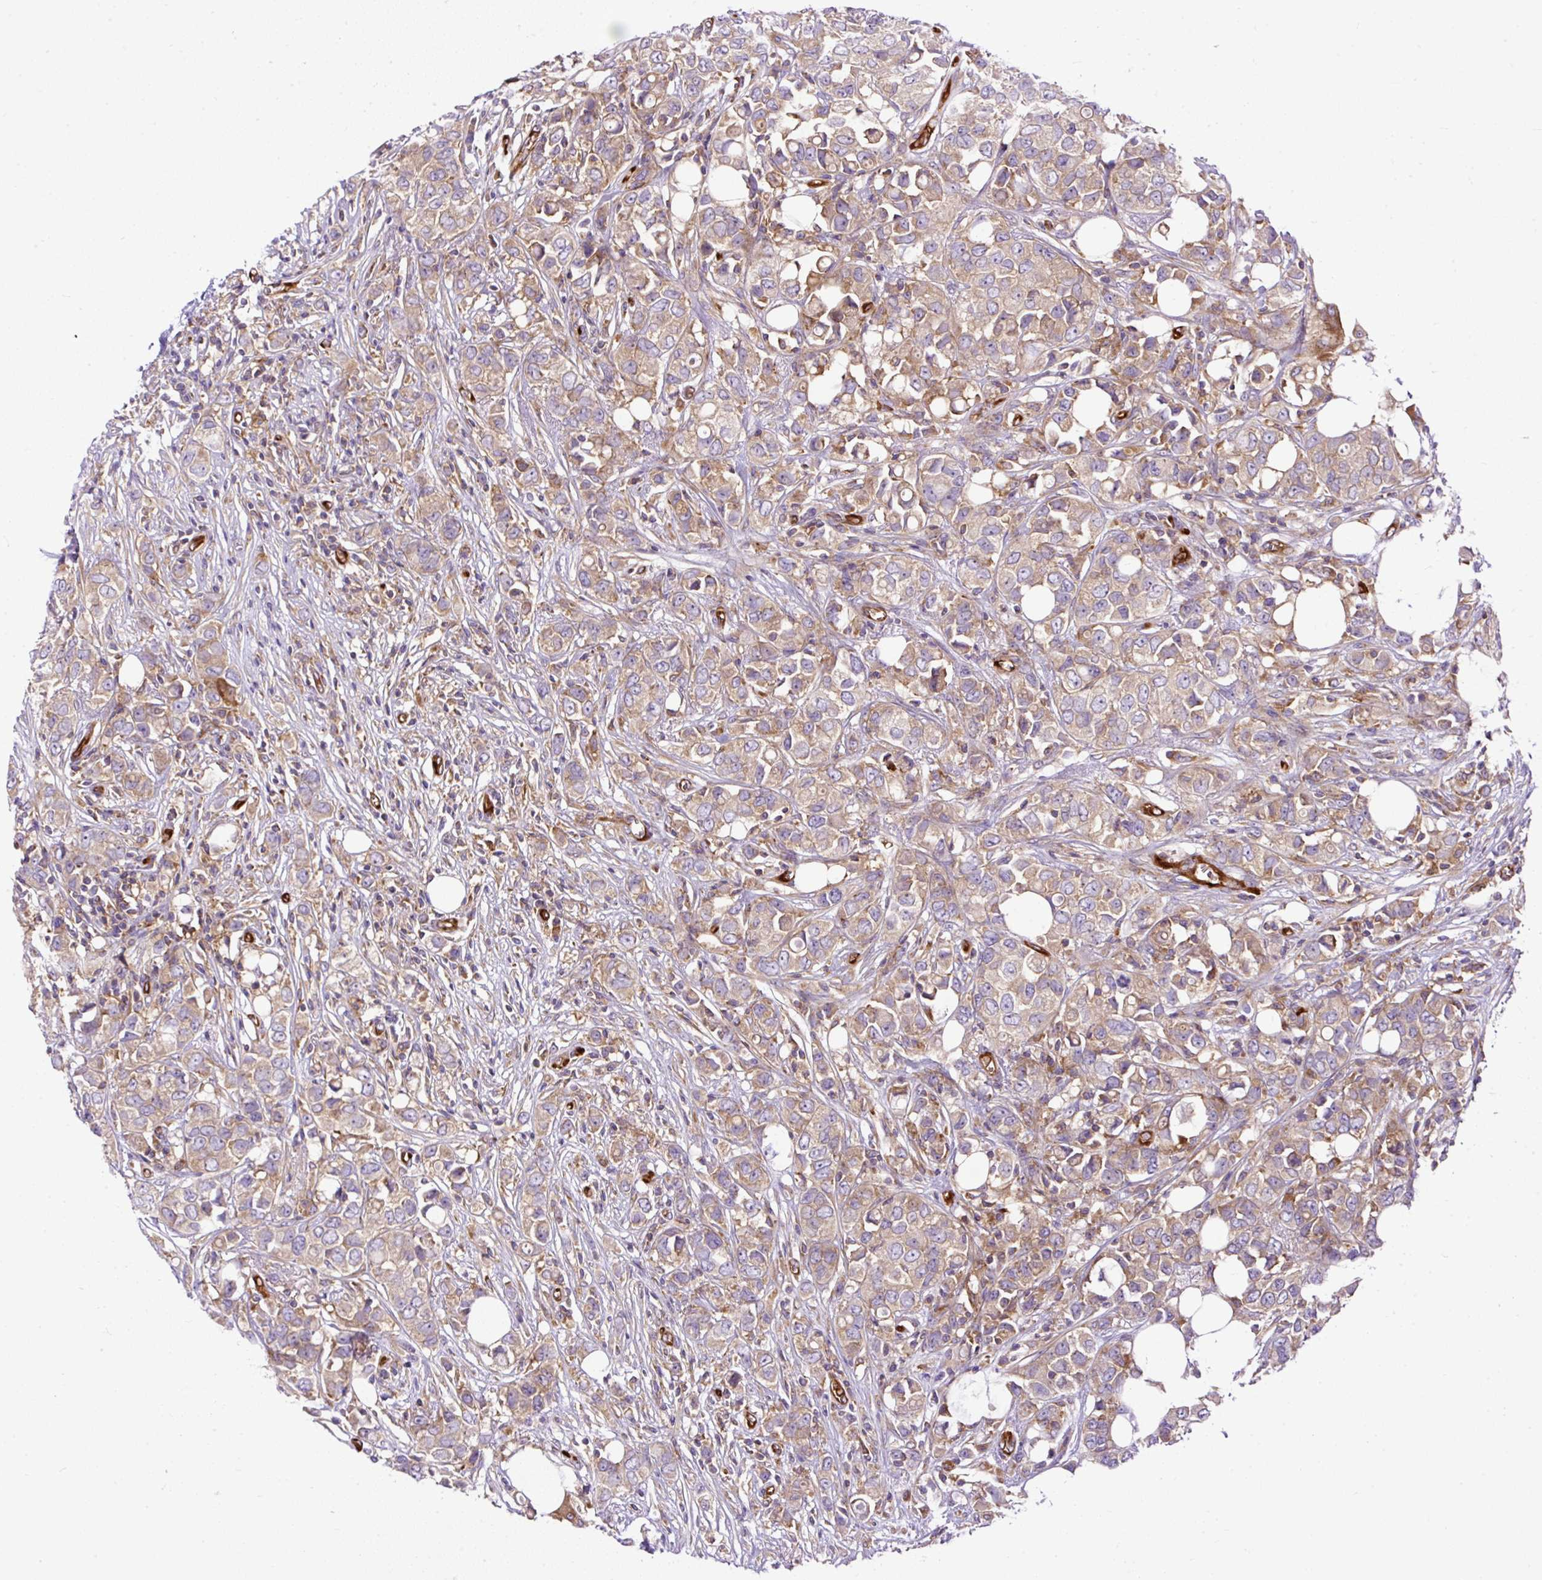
{"staining": {"intensity": "moderate", "quantity": "25%-75%", "location": "cytoplasmic/membranous"}, "tissue": "breast cancer", "cell_type": "Tumor cells", "image_type": "cancer", "snomed": [{"axis": "morphology", "description": "Lobular carcinoma"}, {"axis": "topography", "description": "Breast"}], "caption": "High-magnification brightfield microscopy of breast lobular carcinoma stained with DAB (3,3'-diaminobenzidine) (brown) and counterstained with hematoxylin (blue). tumor cells exhibit moderate cytoplasmic/membranous expression is present in approximately25%-75% of cells.", "gene": "MAP1S", "patient": {"sex": "female", "age": 91}}